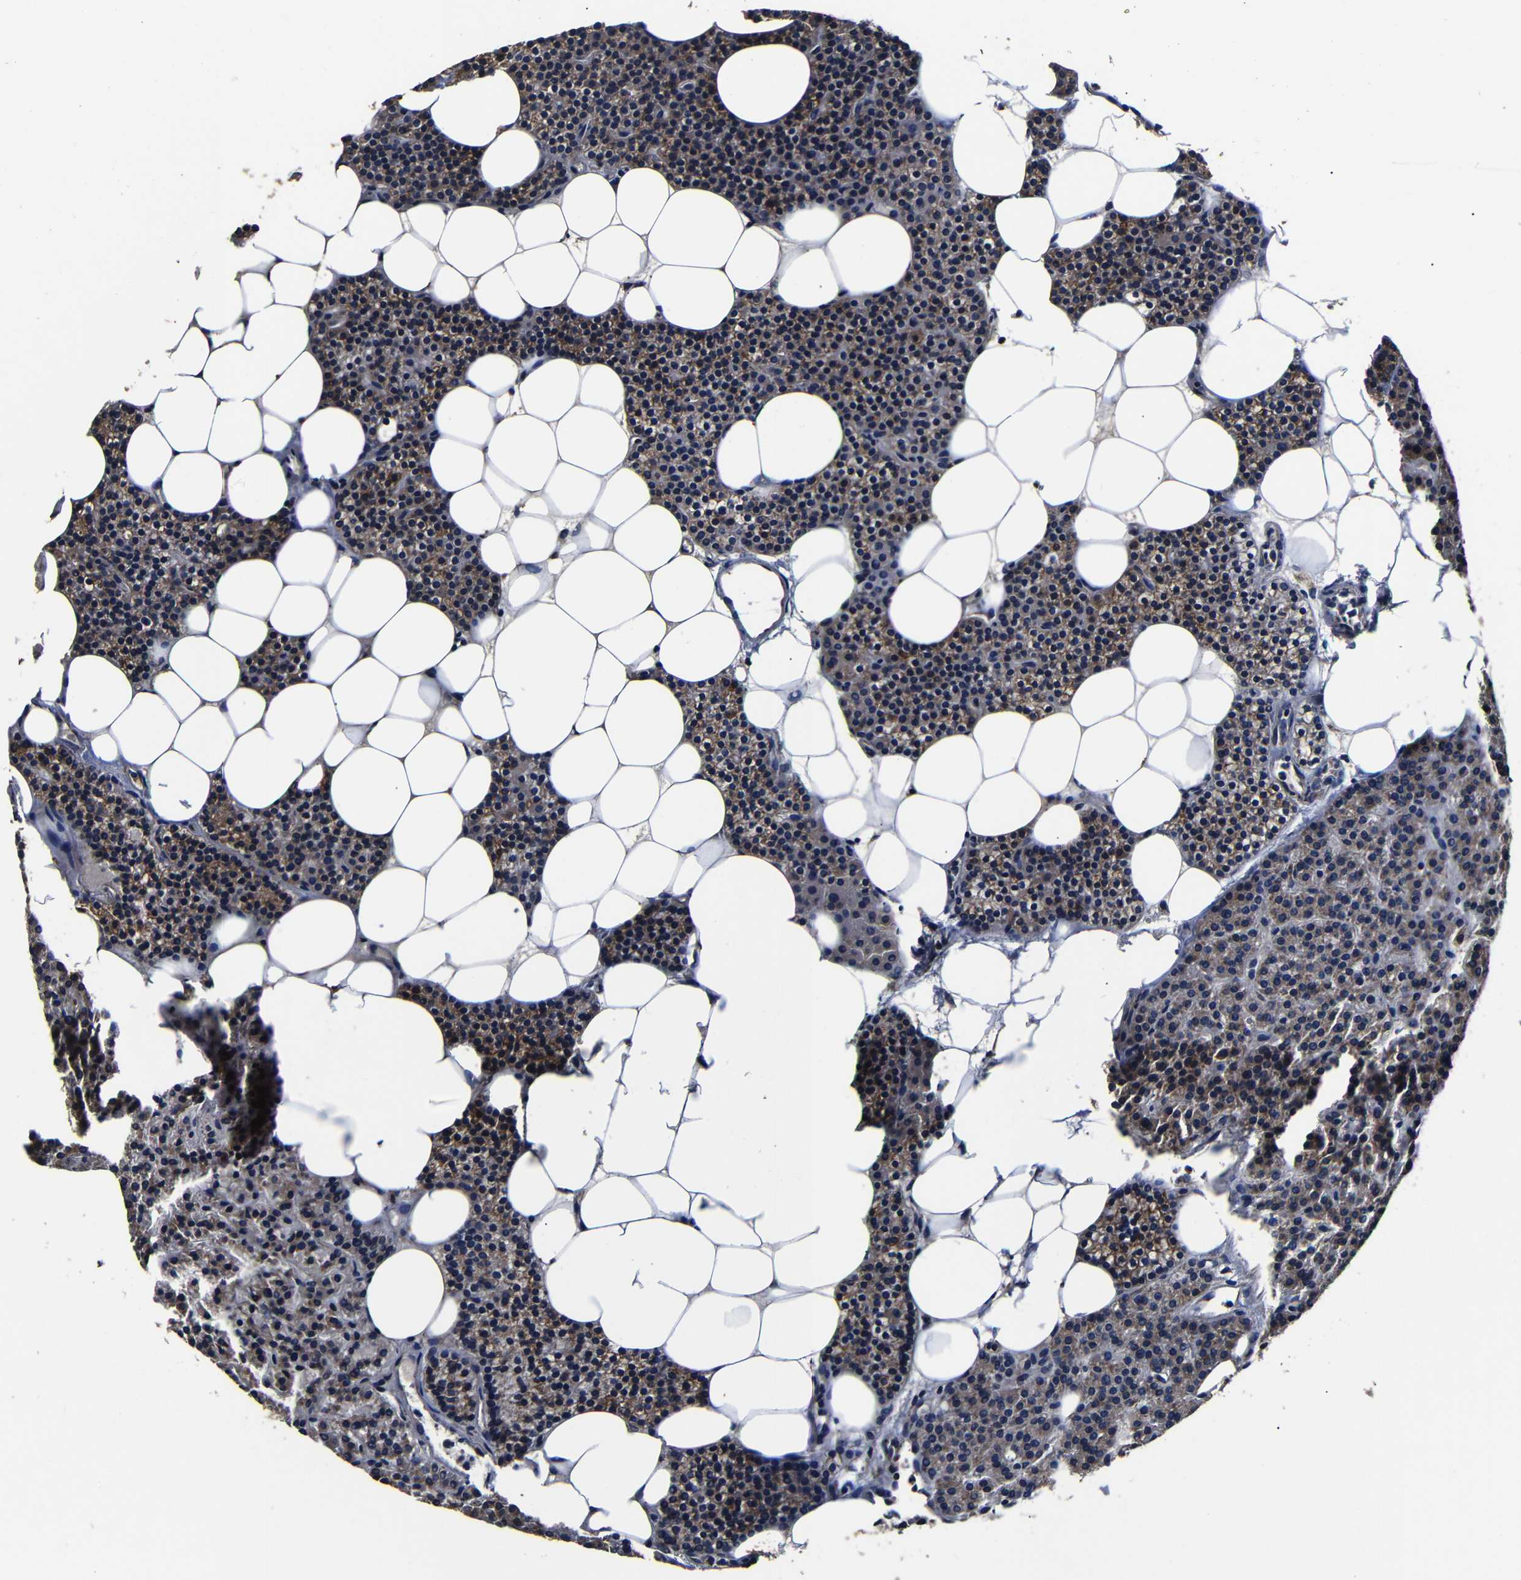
{"staining": {"intensity": "moderate", "quantity": ">75%", "location": "cytoplasmic/membranous"}, "tissue": "parathyroid gland", "cell_type": "Glandular cells", "image_type": "normal", "snomed": [{"axis": "morphology", "description": "Normal tissue, NOS"}, {"axis": "morphology", "description": "Adenoma, NOS"}, {"axis": "topography", "description": "Parathyroid gland"}], "caption": "Protein expression analysis of unremarkable parathyroid gland reveals moderate cytoplasmic/membranous staining in approximately >75% of glandular cells. (DAB = brown stain, brightfield microscopy at high magnification).", "gene": "SCN9A", "patient": {"sex": "female", "age": 51}}